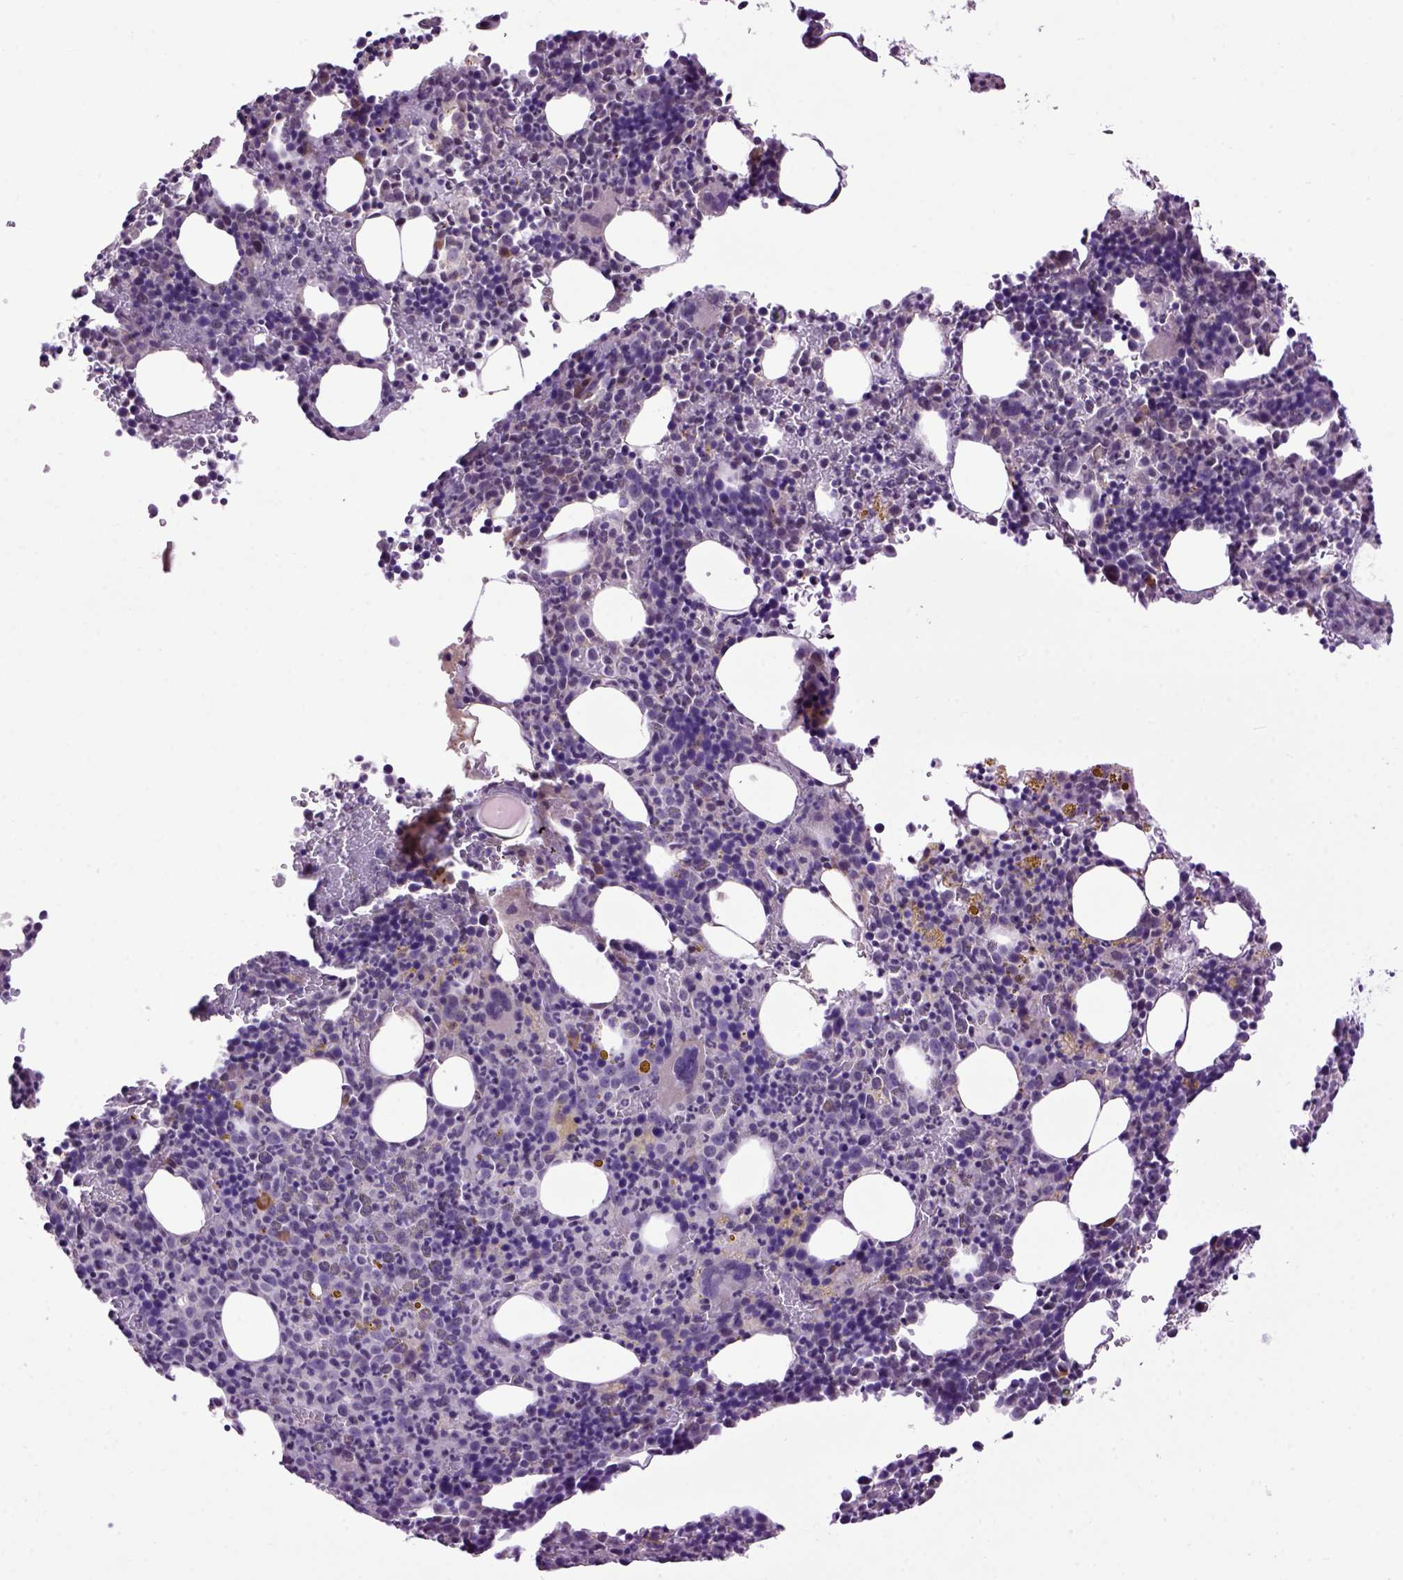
{"staining": {"intensity": "negative", "quantity": "none", "location": "none"}, "tissue": "bone marrow", "cell_type": "Hematopoietic cells", "image_type": "normal", "snomed": [{"axis": "morphology", "description": "Normal tissue, NOS"}, {"axis": "topography", "description": "Bone marrow"}], "caption": "A high-resolution photomicrograph shows immunohistochemistry staining of benign bone marrow, which reveals no significant expression in hematopoietic cells. (Immunohistochemistry, brightfield microscopy, high magnification).", "gene": "EMILIN3", "patient": {"sex": "male", "age": 63}}